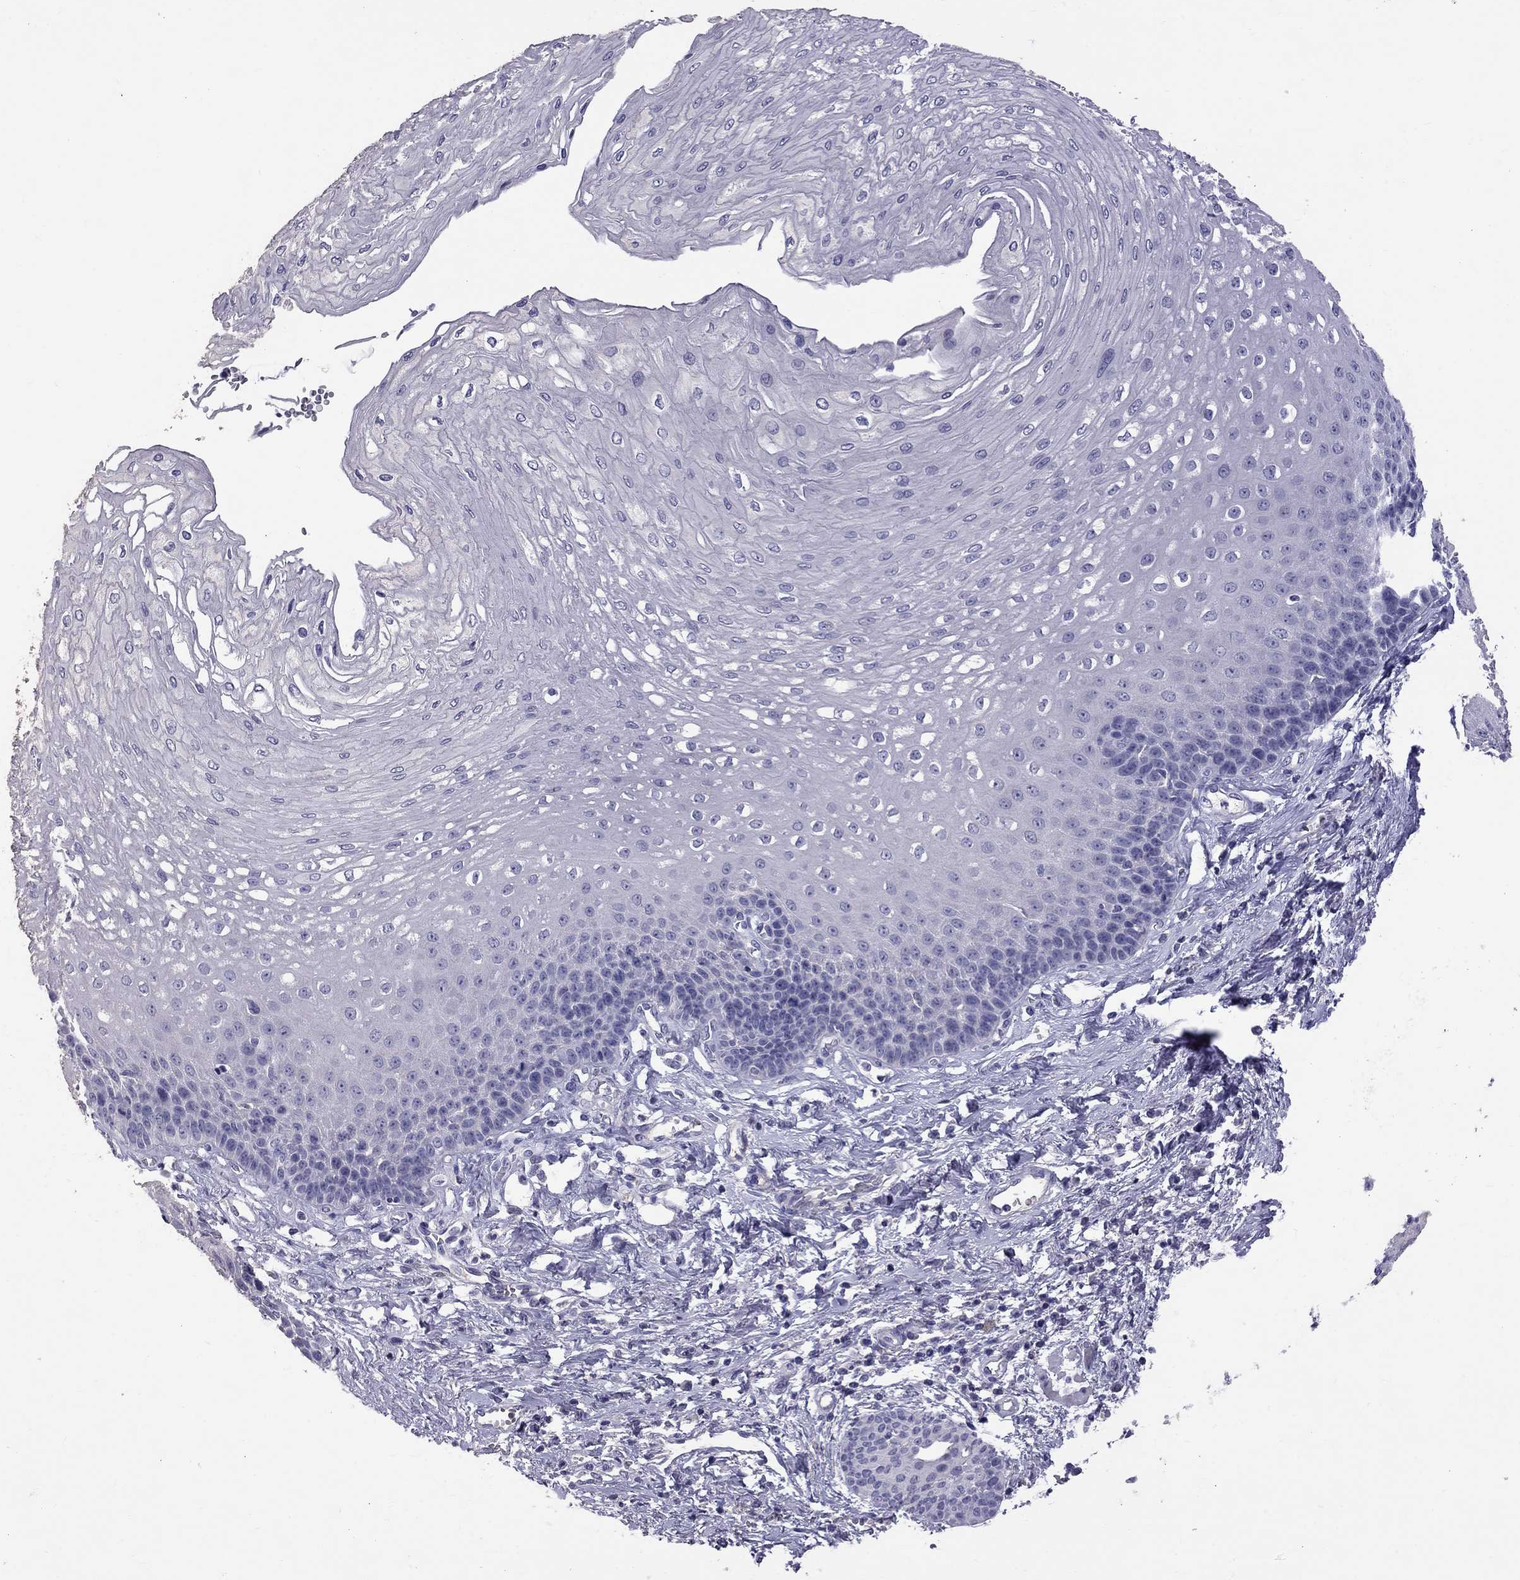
{"staining": {"intensity": "negative", "quantity": "none", "location": "none"}, "tissue": "esophagus", "cell_type": "Squamous epithelial cells", "image_type": "normal", "snomed": [{"axis": "morphology", "description": "Normal tissue, NOS"}, {"axis": "topography", "description": "Esophagus"}], "caption": "High magnification brightfield microscopy of benign esophagus stained with DAB (3,3'-diaminobenzidine) (brown) and counterstained with hematoxylin (blue): squamous epithelial cells show no significant staining.", "gene": "CFAP91", "patient": {"sex": "female", "age": 62}}